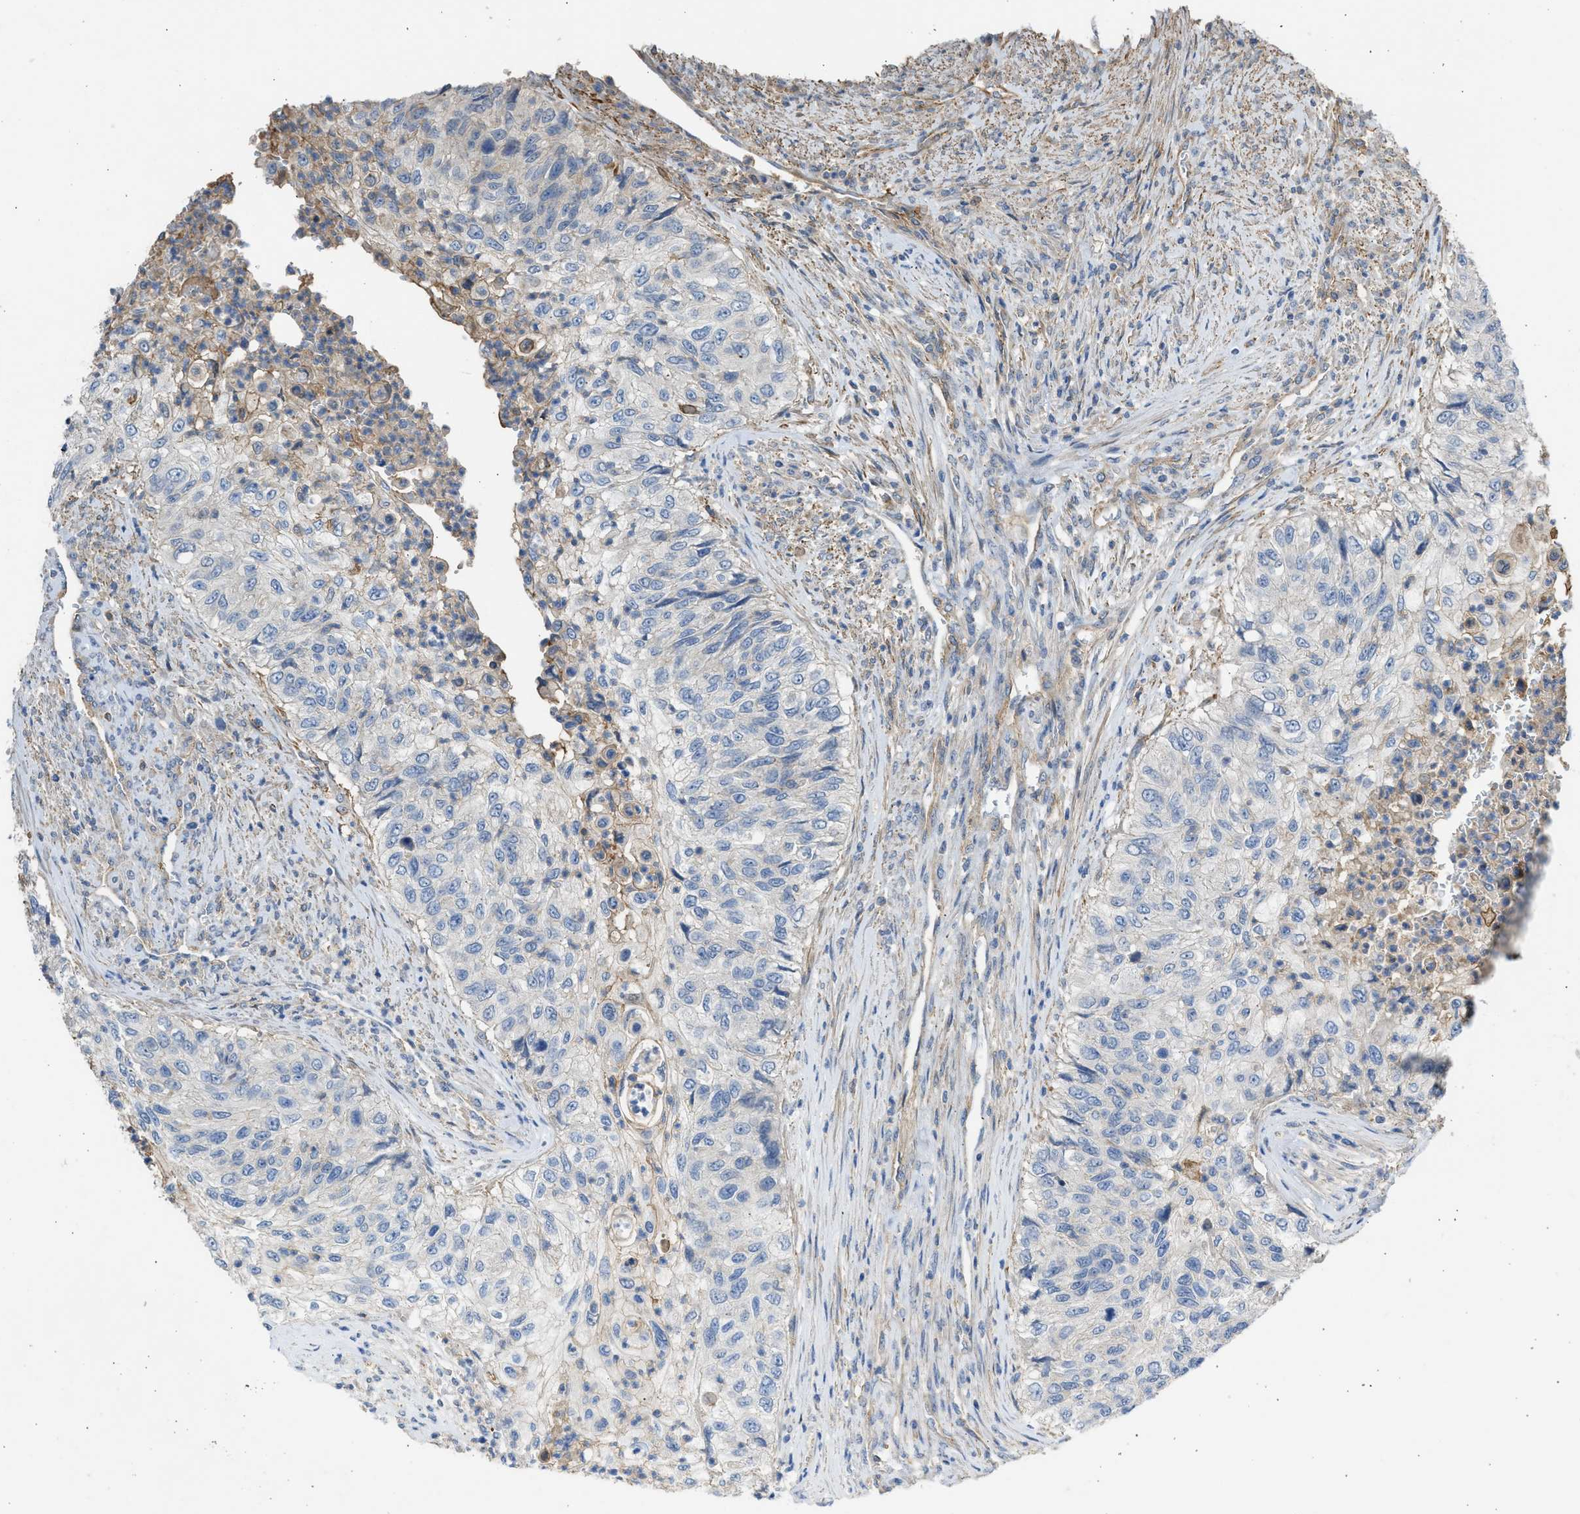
{"staining": {"intensity": "negative", "quantity": "none", "location": "none"}, "tissue": "urothelial cancer", "cell_type": "Tumor cells", "image_type": "cancer", "snomed": [{"axis": "morphology", "description": "Urothelial carcinoma, High grade"}, {"axis": "topography", "description": "Urinary bladder"}], "caption": "This is an IHC micrograph of urothelial carcinoma (high-grade). There is no positivity in tumor cells.", "gene": "PCNX3", "patient": {"sex": "female", "age": 60}}